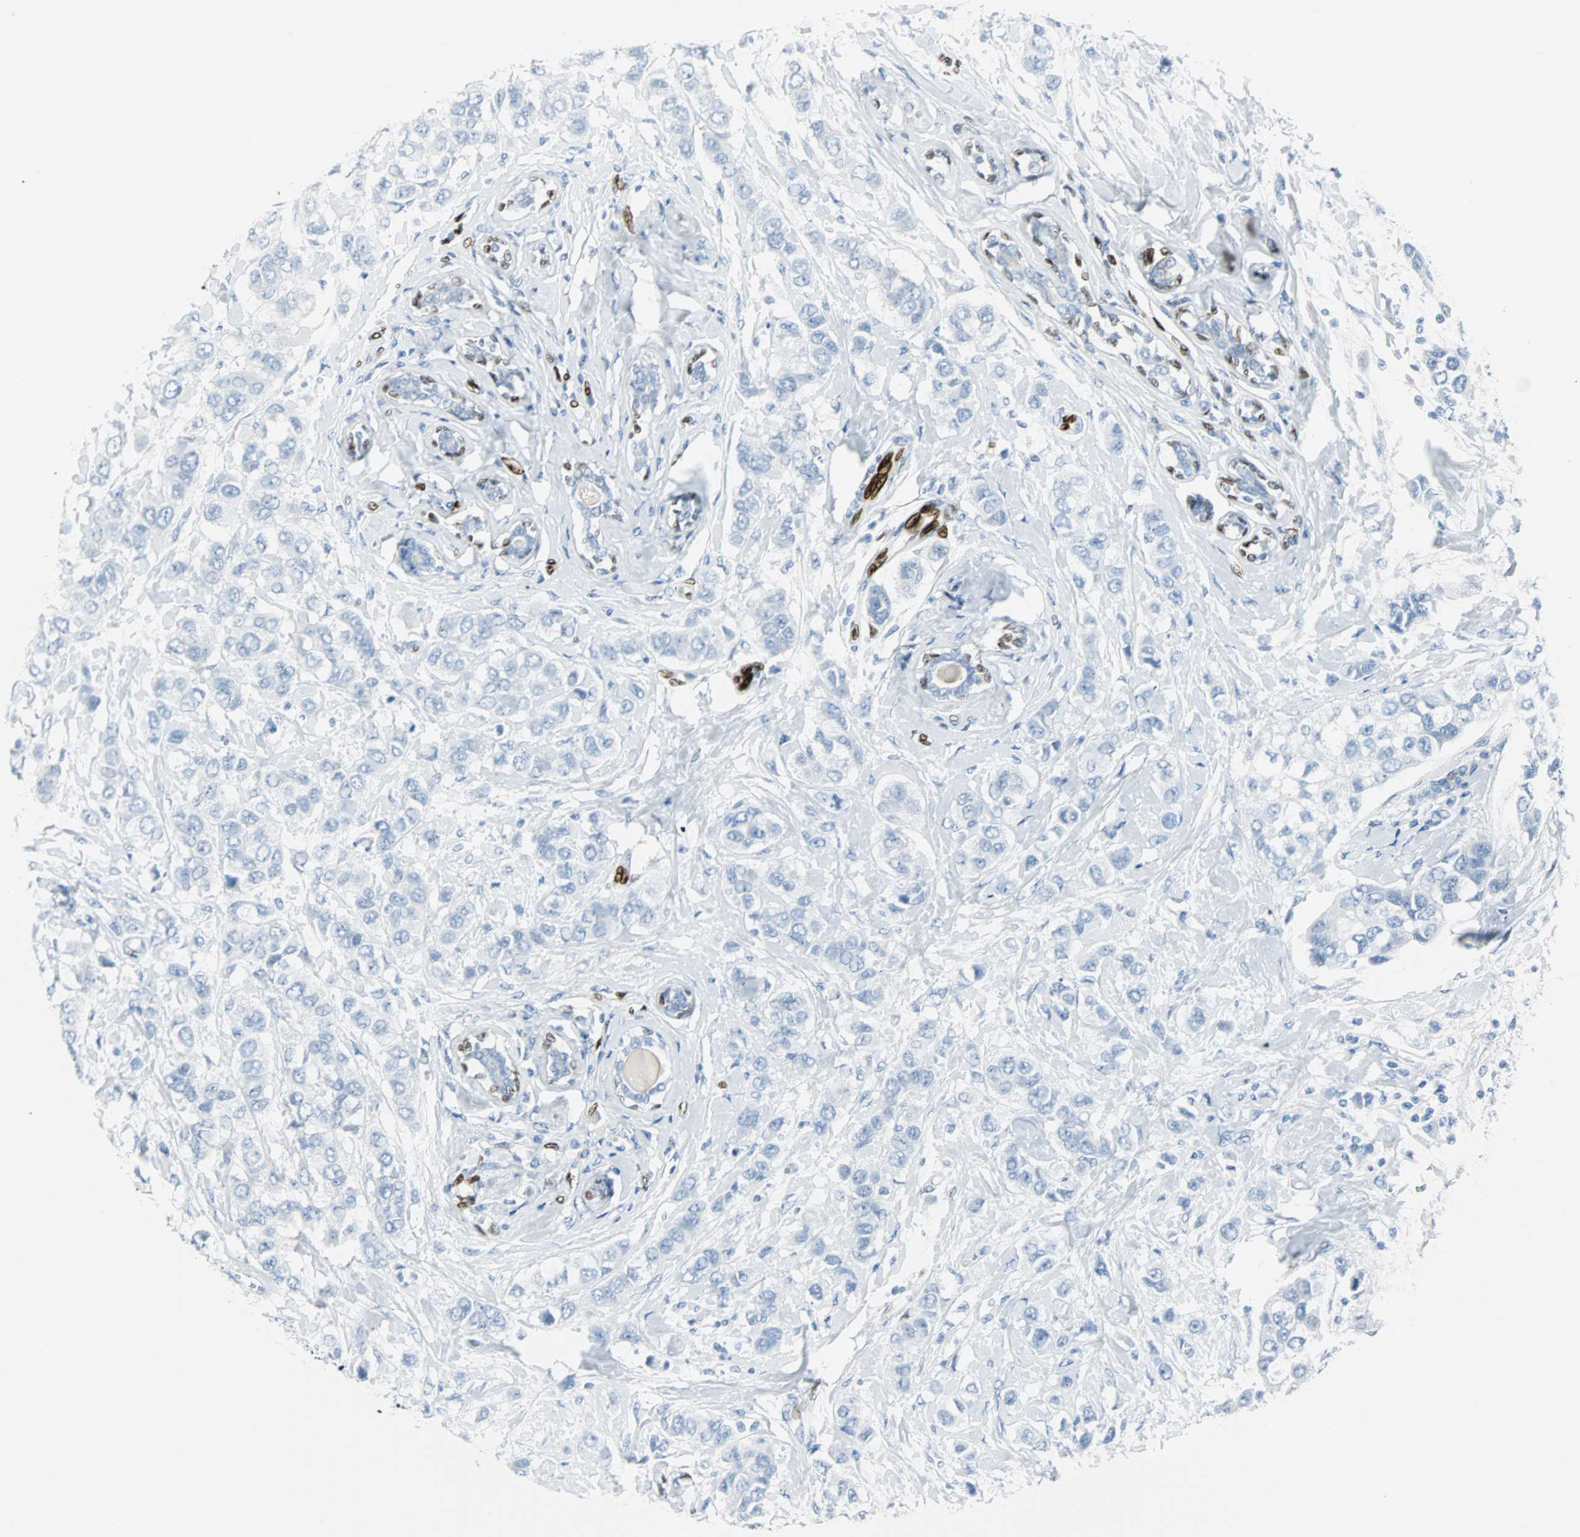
{"staining": {"intensity": "negative", "quantity": "none", "location": "none"}, "tissue": "breast cancer", "cell_type": "Tumor cells", "image_type": "cancer", "snomed": [{"axis": "morphology", "description": "Duct carcinoma"}, {"axis": "topography", "description": "Breast"}], "caption": "DAB immunohistochemical staining of human invasive ductal carcinoma (breast) displays no significant positivity in tumor cells.", "gene": "IL33", "patient": {"sex": "female", "age": 50}}